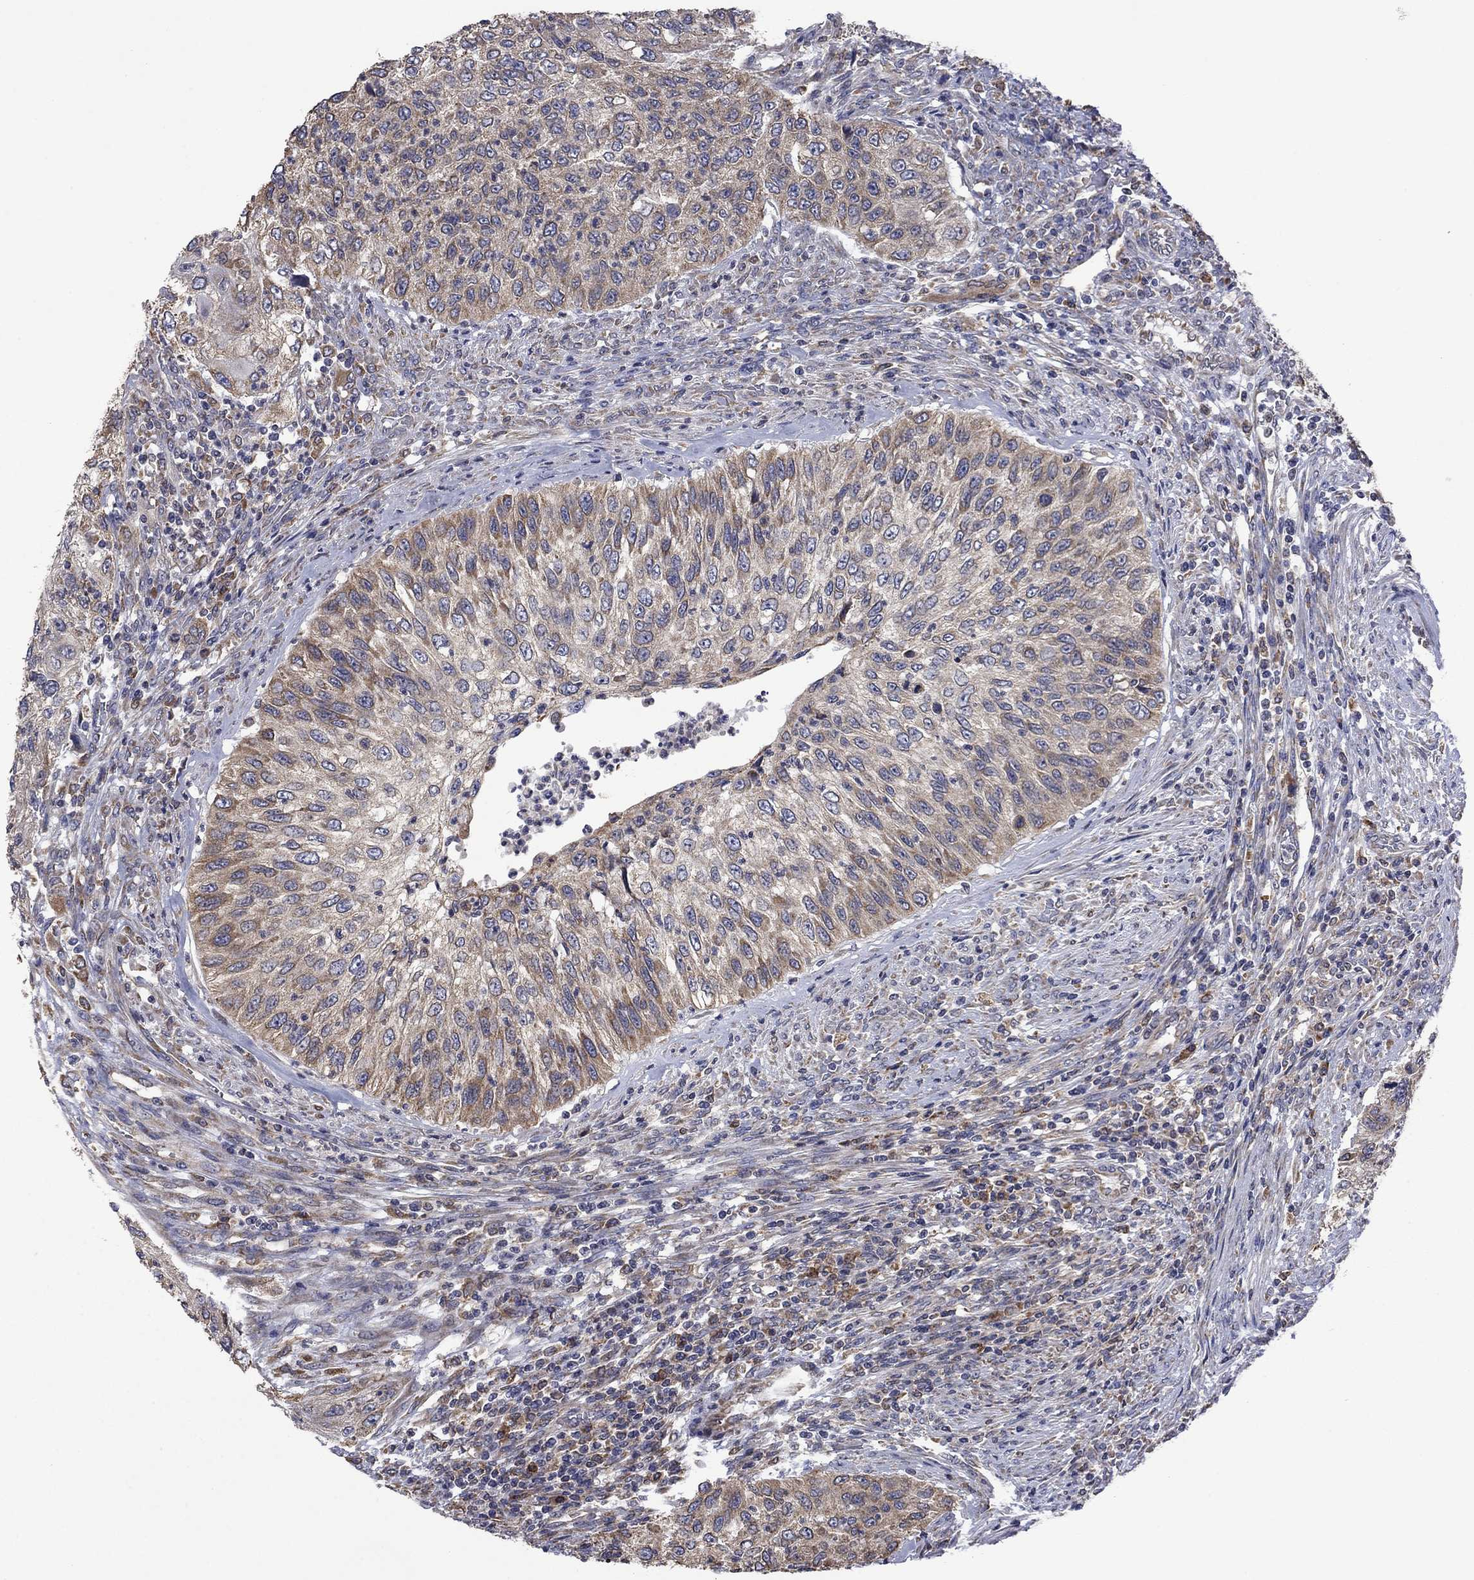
{"staining": {"intensity": "moderate", "quantity": "25%-75%", "location": "cytoplasmic/membranous"}, "tissue": "urothelial cancer", "cell_type": "Tumor cells", "image_type": "cancer", "snomed": [{"axis": "morphology", "description": "Urothelial carcinoma, High grade"}, {"axis": "topography", "description": "Urinary bladder"}], "caption": "Tumor cells exhibit medium levels of moderate cytoplasmic/membranous positivity in approximately 25%-75% of cells in human urothelial carcinoma (high-grade).", "gene": "FURIN", "patient": {"sex": "female", "age": 60}}